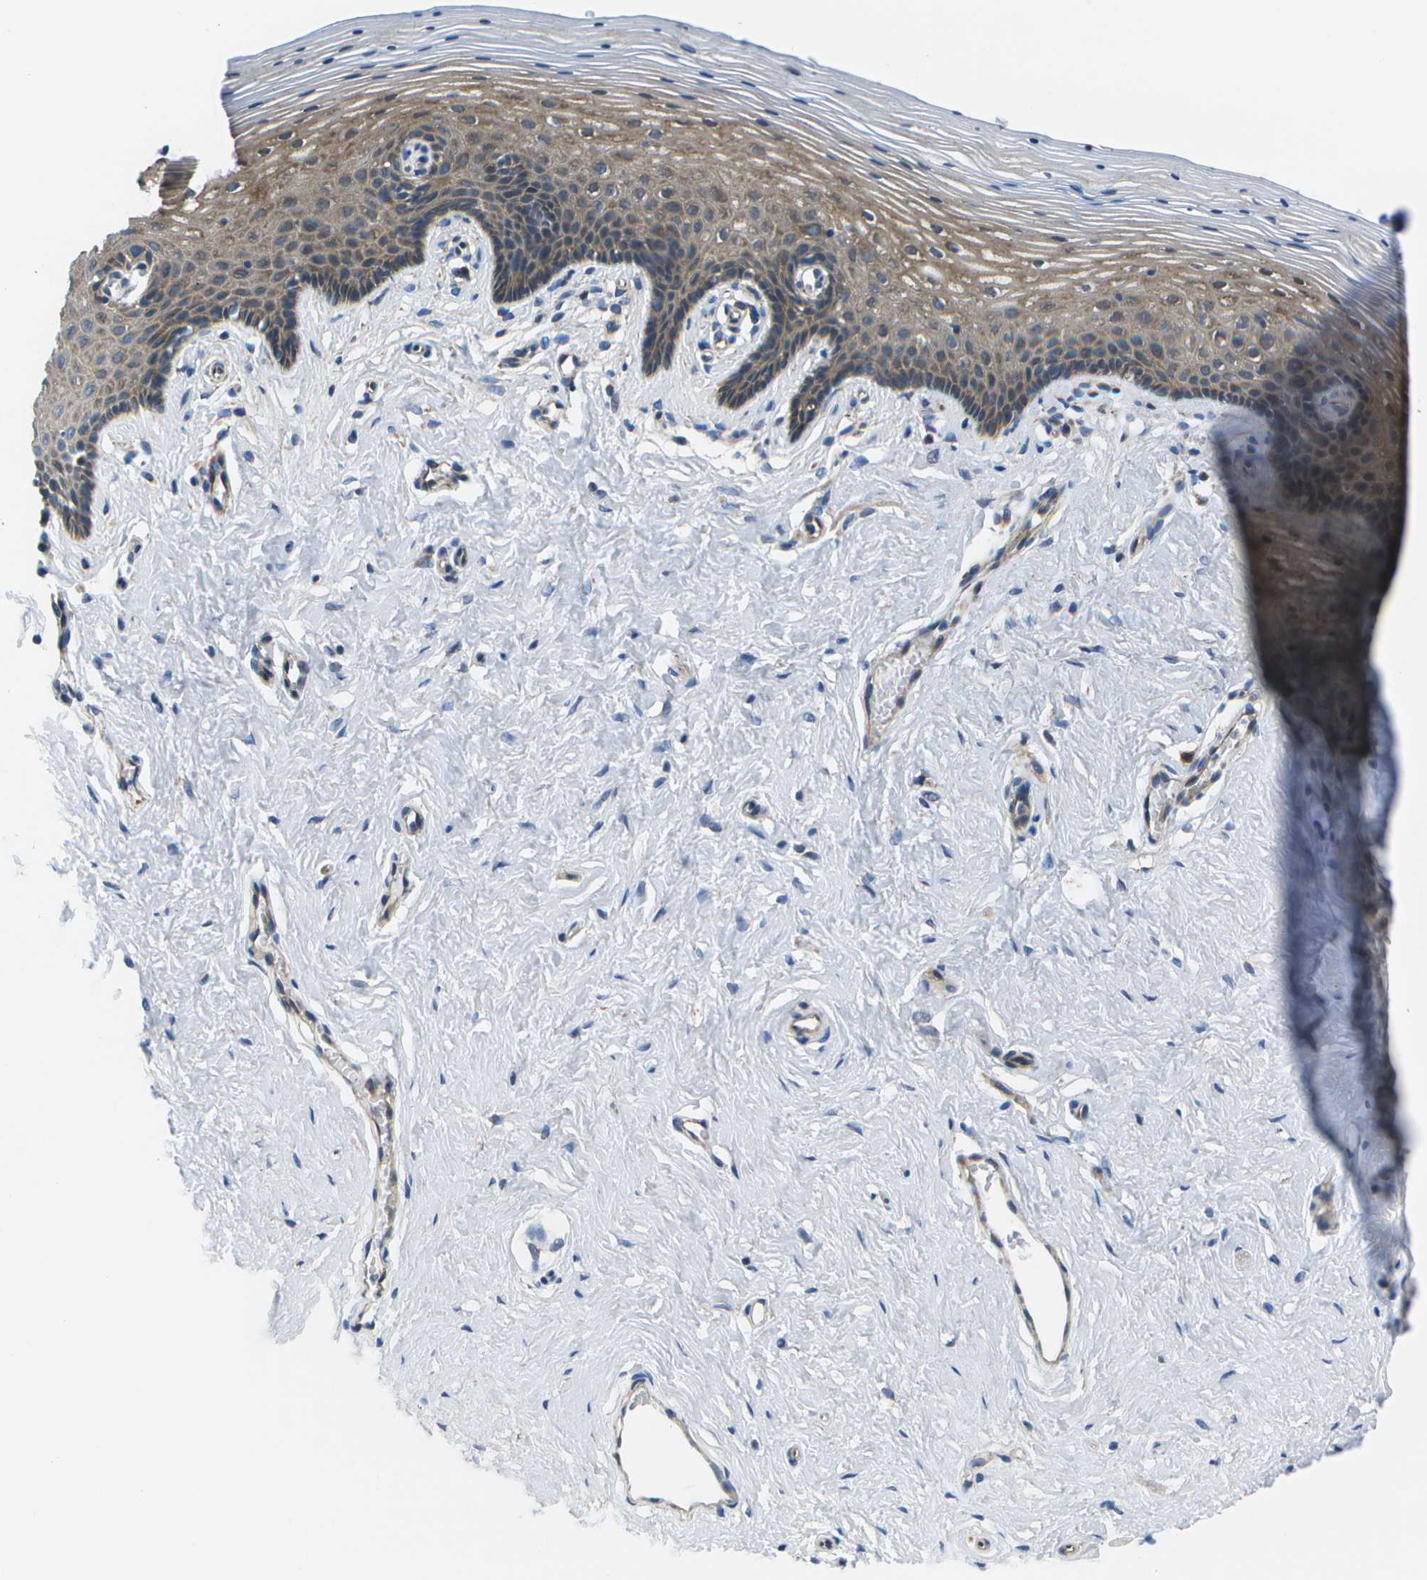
{"staining": {"intensity": "moderate", "quantity": "<25%", "location": "cytoplasmic/membranous"}, "tissue": "vagina", "cell_type": "Squamous epithelial cells", "image_type": "normal", "snomed": [{"axis": "morphology", "description": "Normal tissue, NOS"}, {"axis": "topography", "description": "Vagina"}], "caption": "DAB immunohistochemical staining of unremarkable vagina shows moderate cytoplasmic/membranous protein positivity in about <25% of squamous epithelial cells. Nuclei are stained in blue.", "gene": "MVK", "patient": {"sex": "female", "age": 32}}